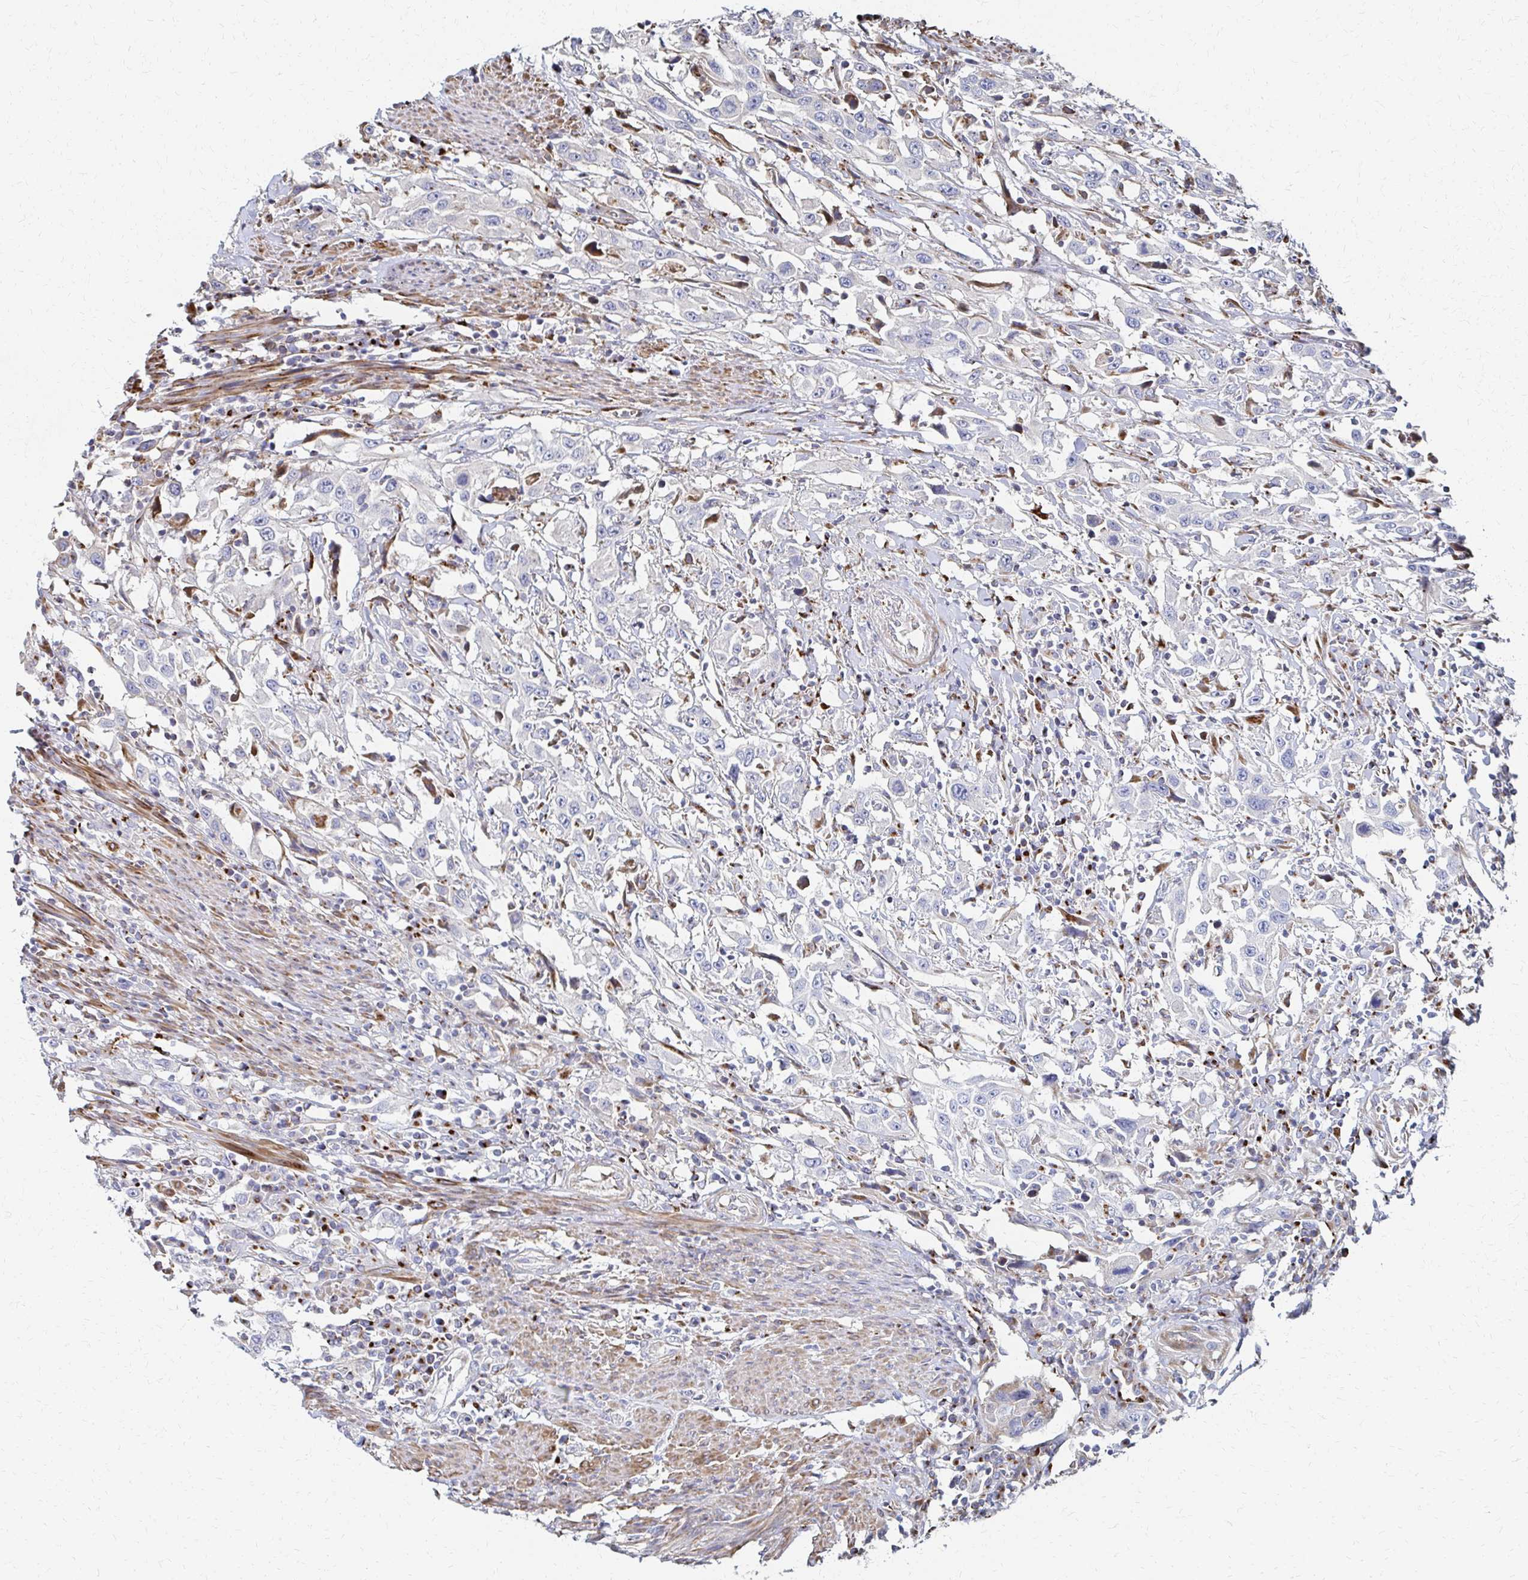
{"staining": {"intensity": "negative", "quantity": "none", "location": "none"}, "tissue": "urothelial cancer", "cell_type": "Tumor cells", "image_type": "cancer", "snomed": [{"axis": "morphology", "description": "Urothelial carcinoma, High grade"}, {"axis": "topography", "description": "Urinary bladder"}], "caption": "DAB (3,3'-diaminobenzidine) immunohistochemical staining of urothelial cancer reveals no significant expression in tumor cells.", "gene": "MAN1A1", "patient": {"sex": "male", "age": 61}}